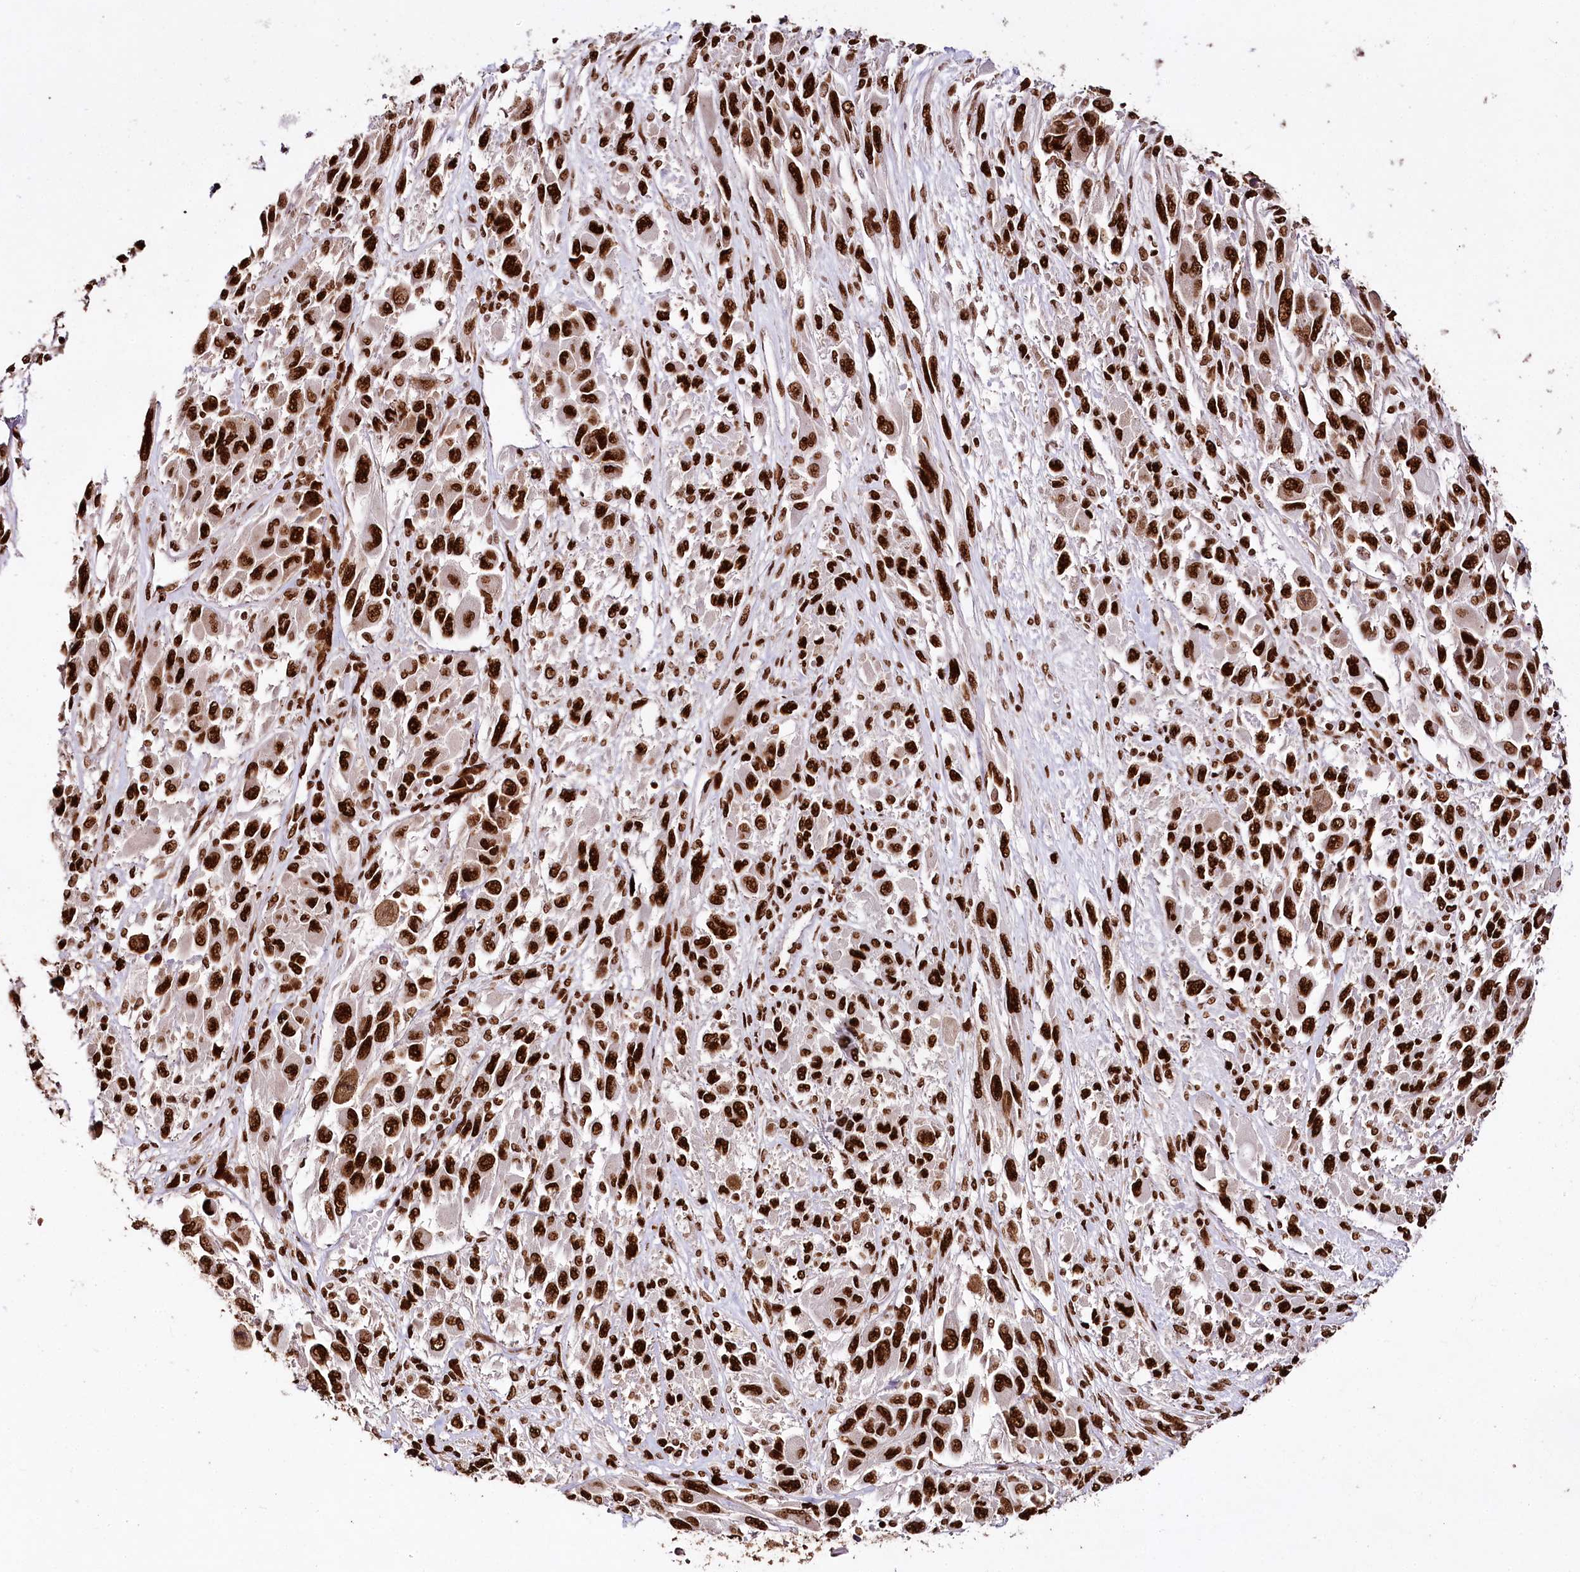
{"staining": {"intensity": "strong", "quantity": ">75%", "location": "nuclear"}, "tissue": "melanoma", "cell_type": "Tumor cells", "image_type": "cancer", "snomed": [{"axis": "morphology", "description": "Malignant melanoma, NOS"}, {"axis": "topography", "description": "Skin"}], "caption": "Strong nuclear protein staining is appreciated in approximately >75% of tumor cells in melanoma.", "gene": "SMARCE1", "patient": {"sex": "female", "age": 91}}